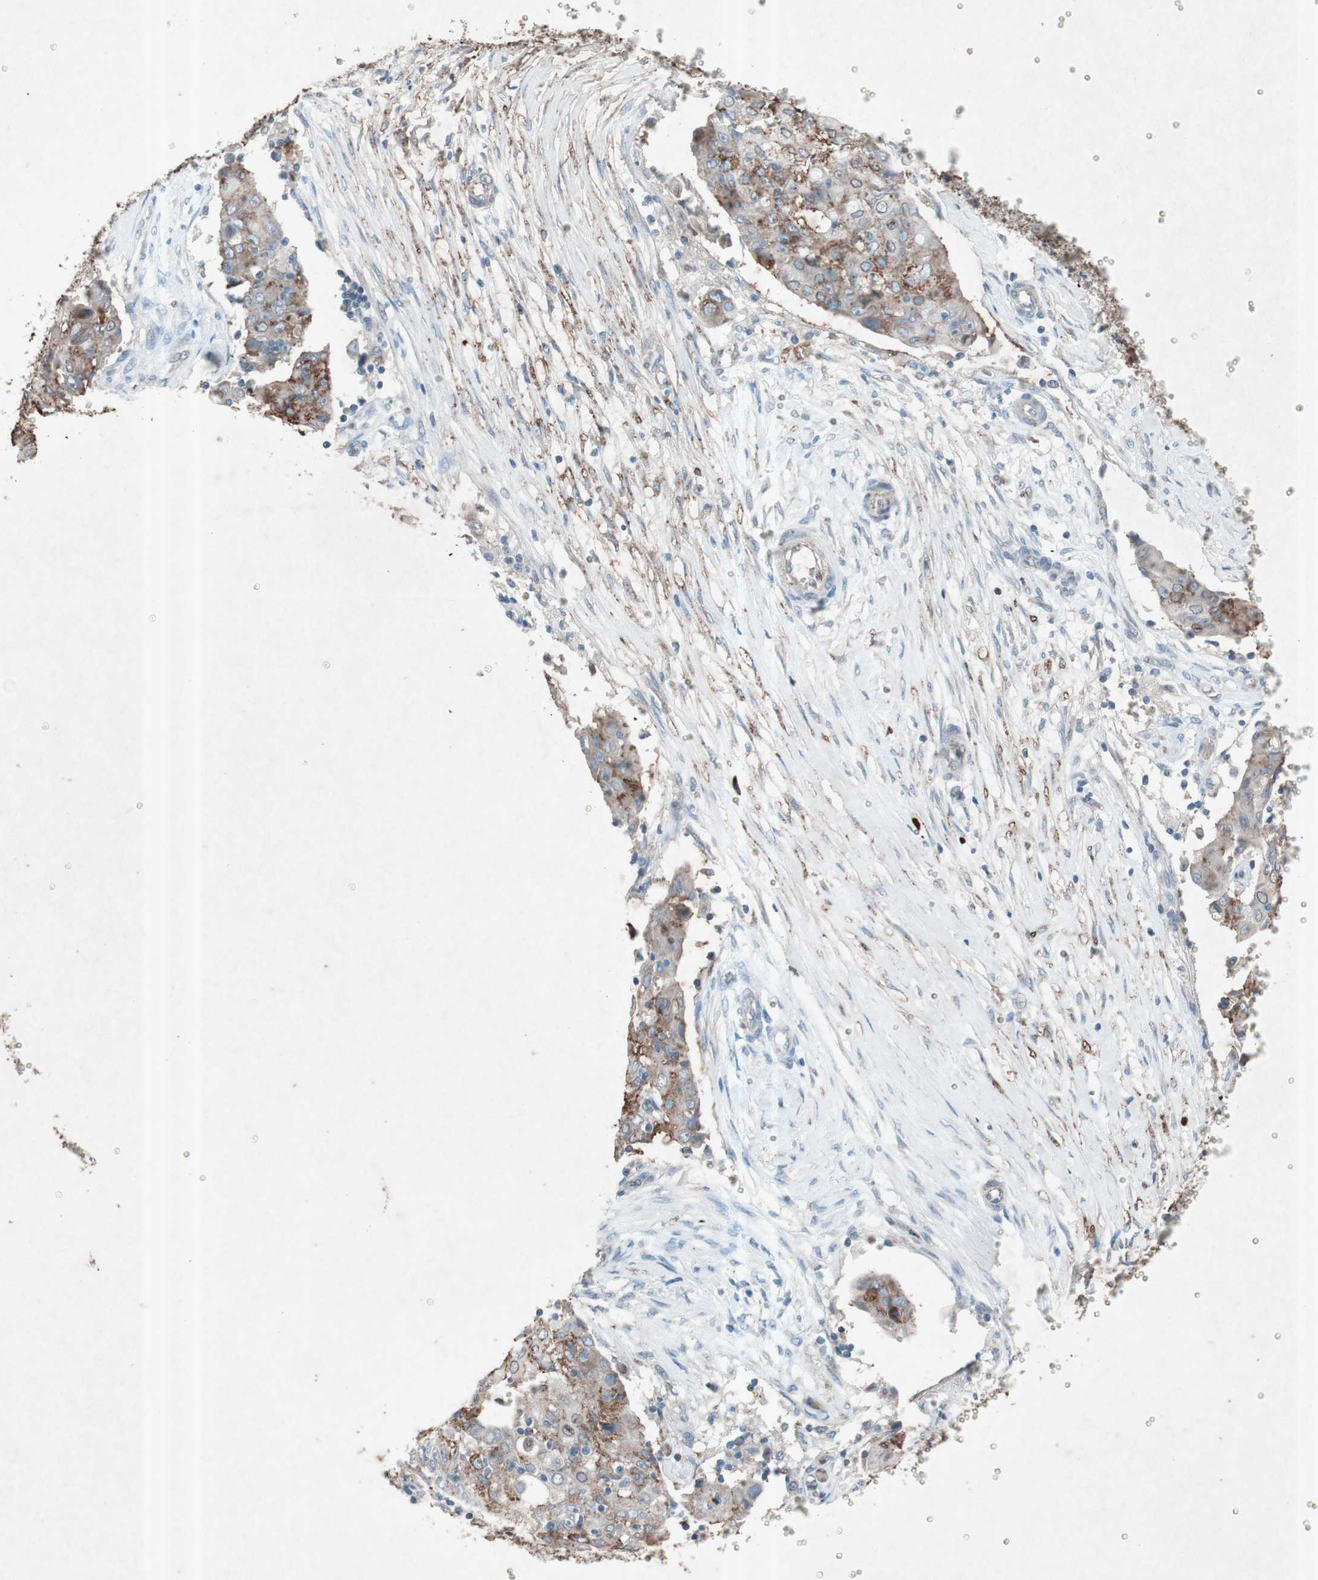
{"staining": {"intensity": "moderate", "quantity": "25%-75%", "location": "cytoplasmic/membranous"}, "tissue": "ovarian cancer", "cell_type": "Tumor cells", "image_type": "cancer", "snomed": [{"axis": "morphology", "description": "Carcinoma, endometroid"}, {"axis": "topography", "description": "Ovary"}], "caption": "Immunohistochemistry (IHC) of ovarian cancer exhibits medium levels of moderate cytoplasmic/membranous positivity in about 25%-75% of tumor cells.", "gene": "GRB7", "patient": {"sex": "female", "age": 42}}